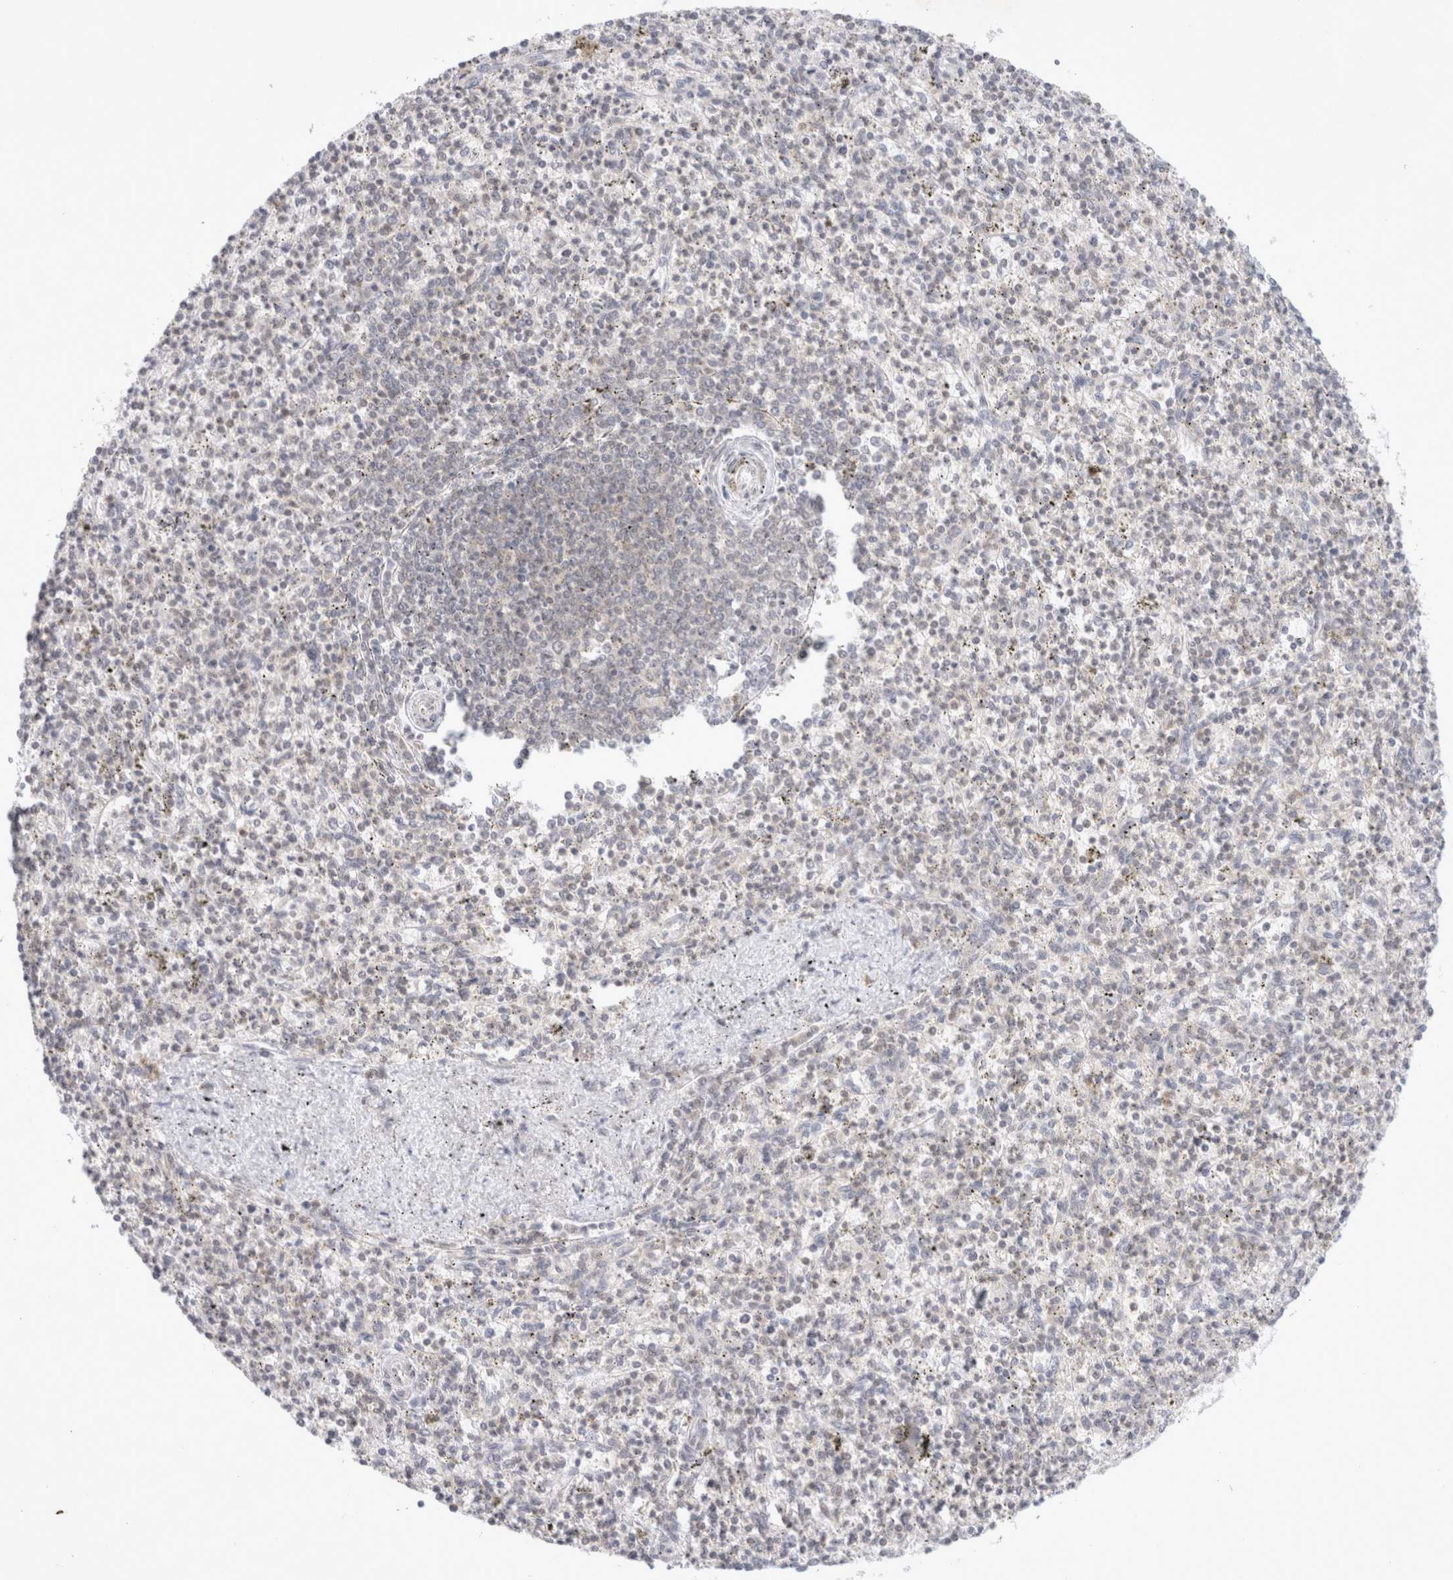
{"staining": {"intensity": "weak", "quantity": "<25%", "location": "cytoplasmic/membranous"}, "tissue": "spleen", "cell_type": "Cells in red pulp", "image_type": "normal", "snomed": [{"axis": "morphology", "description": "Normal tissue, NOS"}, {"axis": "topography", "description": "Spleen"}], "caption": "The immunohistochemistry (IHC) photomicrograph has no significant staining in cells in red pulp of spleen.", "gene": "FBXO42", "patient": {"sex": "male", "age": 72}}